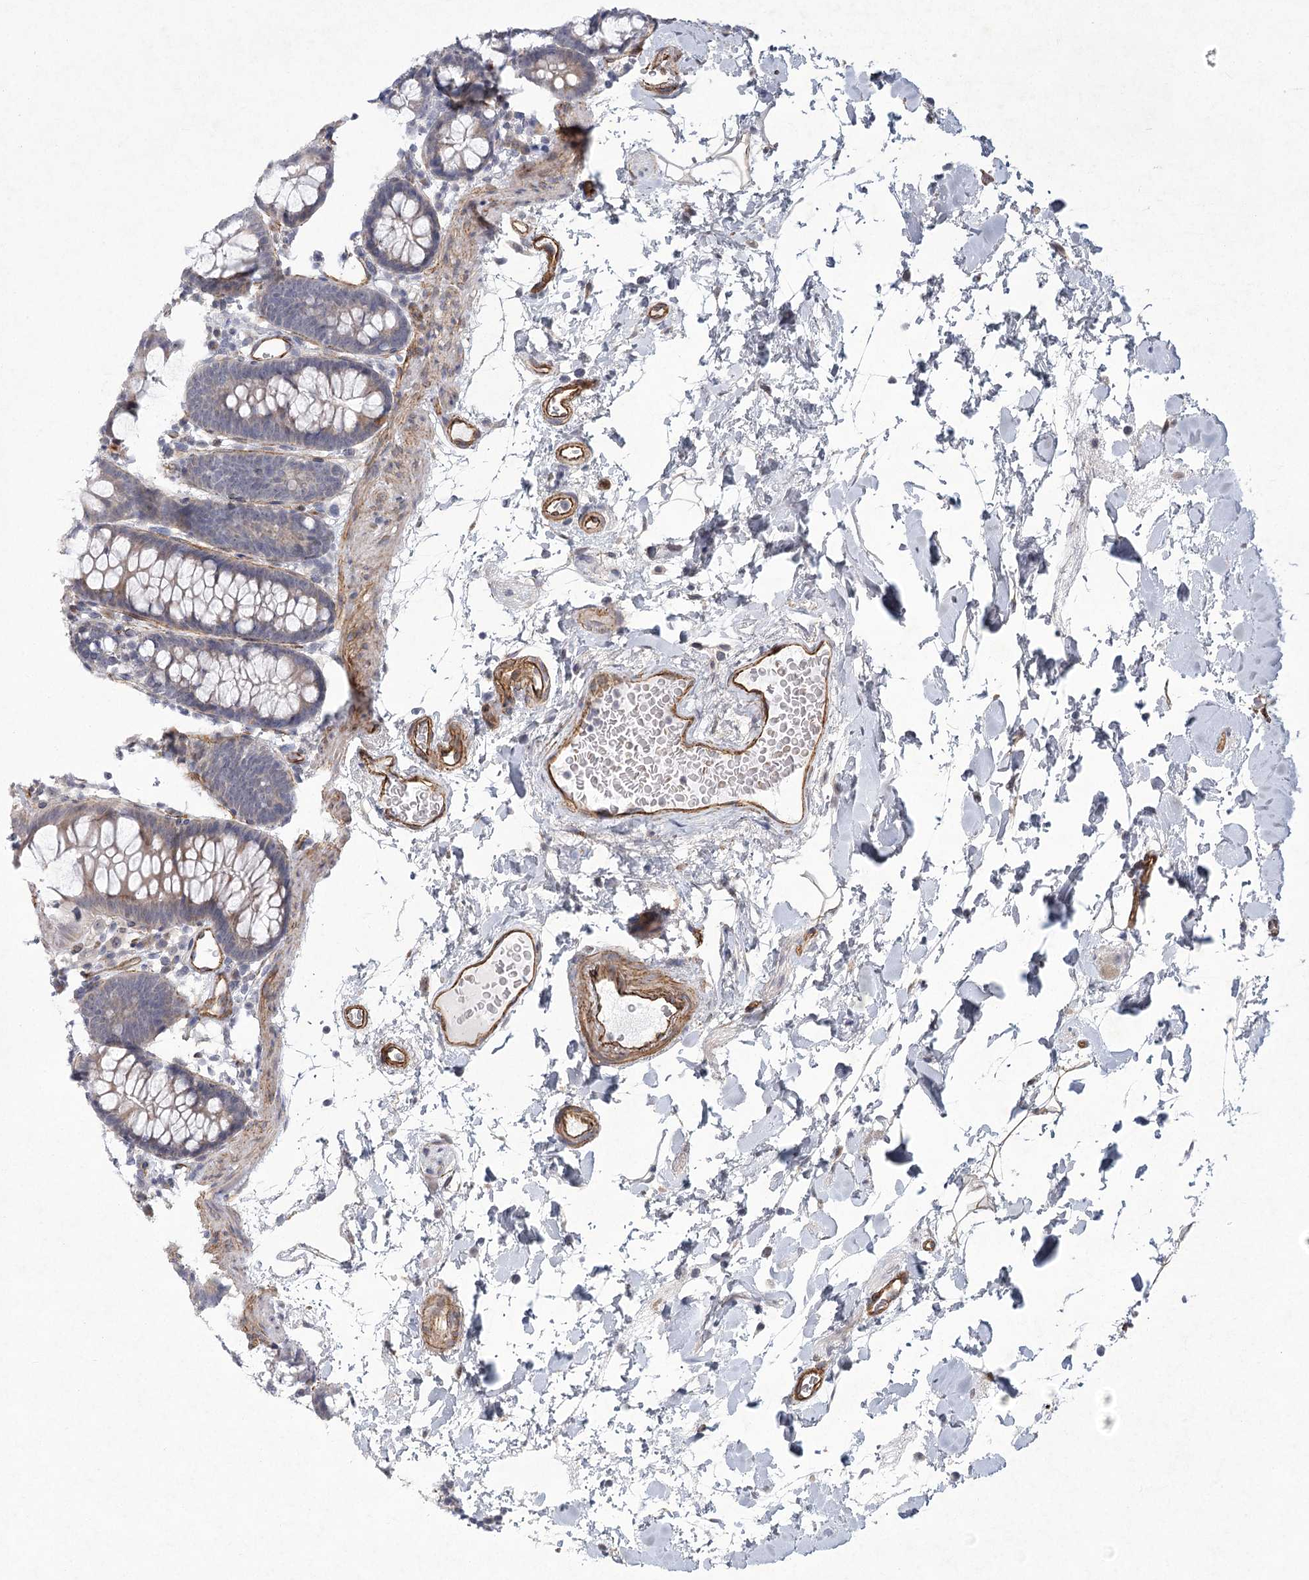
{"staining": {"intensity": "moderate", "quantity": ">75%", "location": "cytoplasmic/membranous"}, "tissue": "colon", "cell_type": "Endothelial cells", "image_type": "normal", "snomed": [{"axis": "morphology", "description": "Normal tissue, NOS"}, {"axis": "topography", "description": "Colon"}], "caption": "Immunohistochemistry (IHC) of normal human colon exhibits medium levels of moderate cytoplasmic/membranous staining in about >75% of endothelial cells.", "gene": "MEPE", "patient": {"sex": "male", "age": 75}}